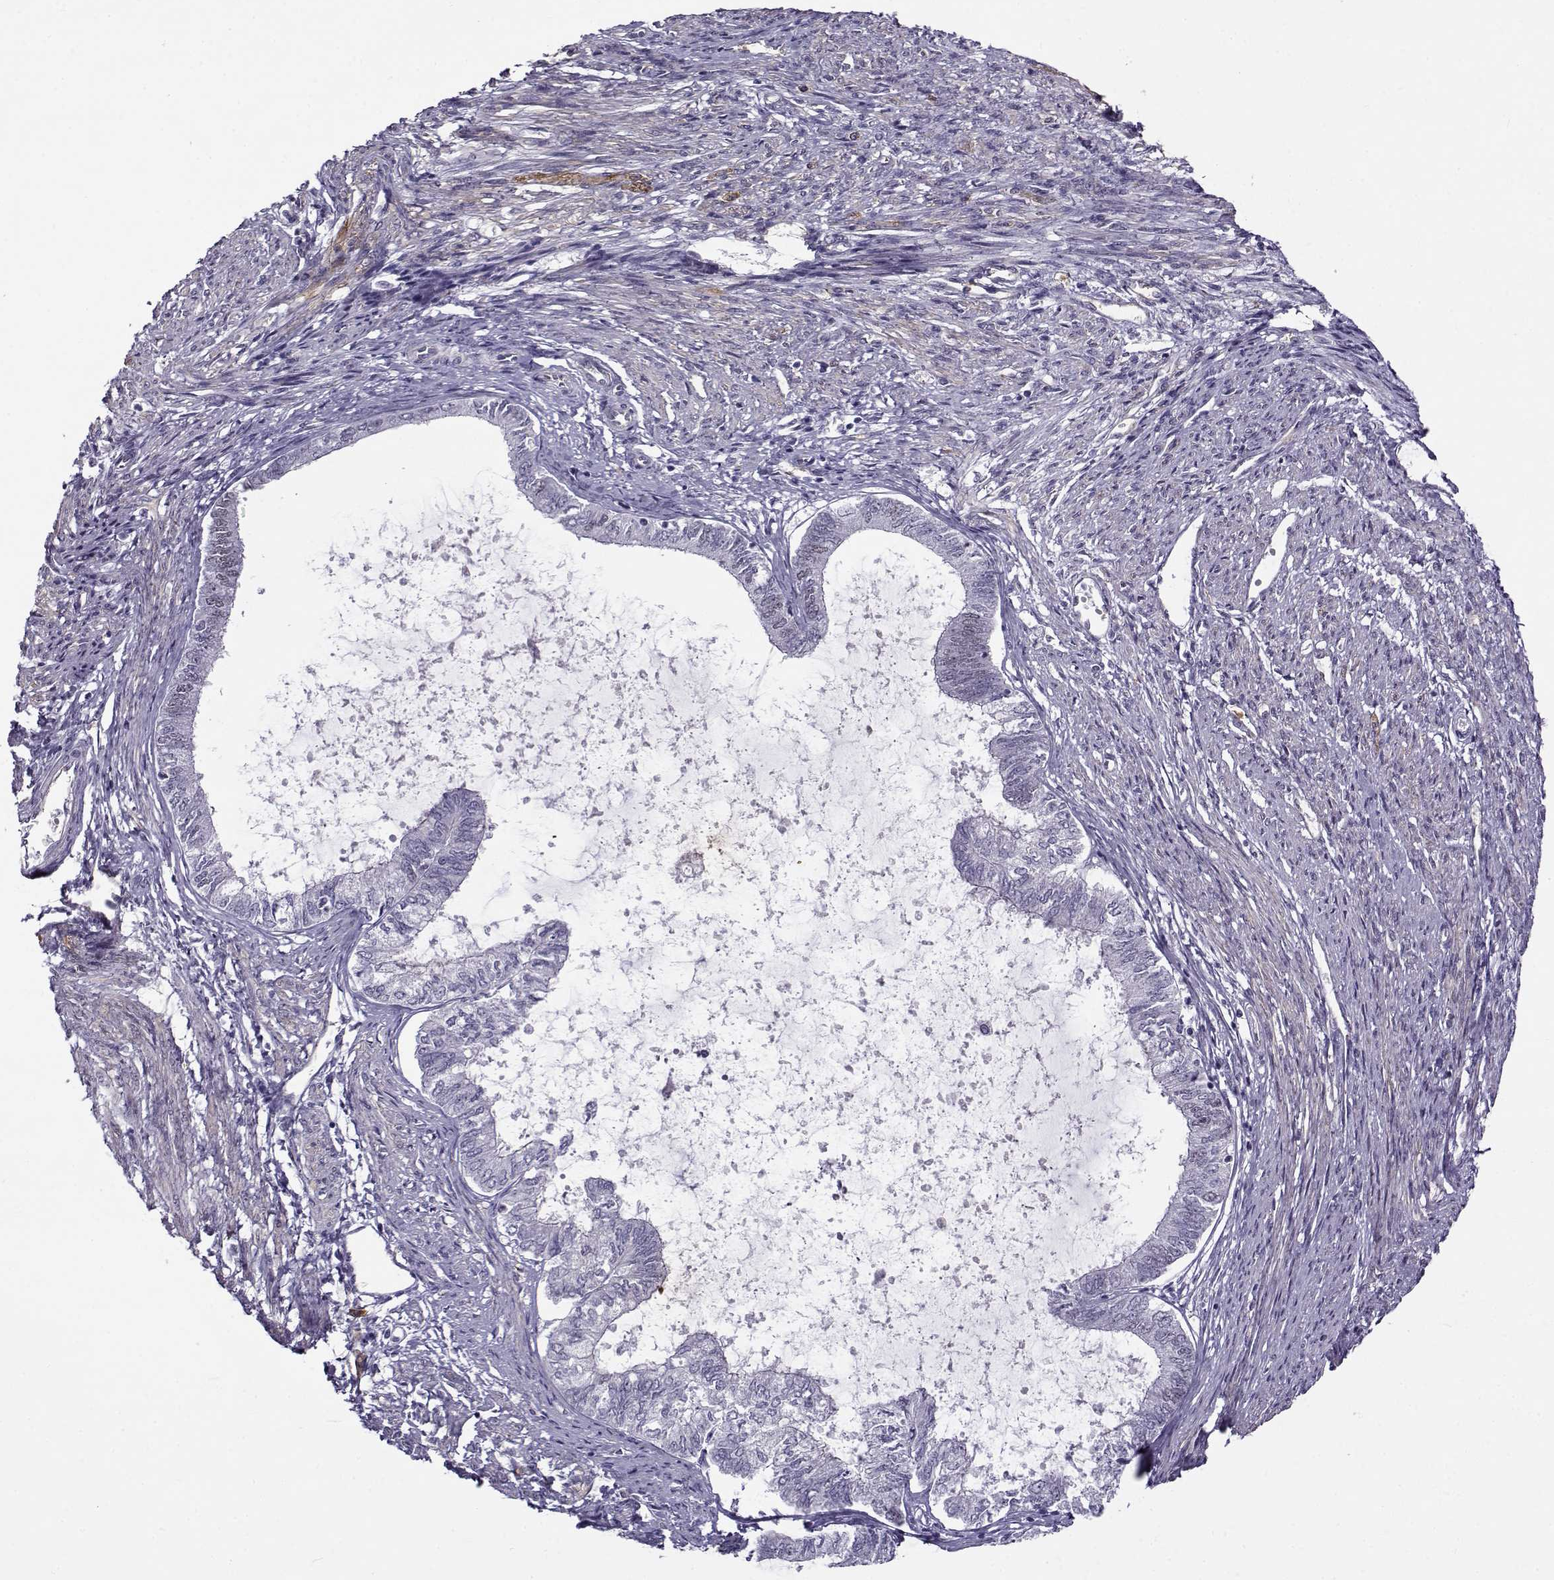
{"staining": {"intensity": "negative", "quantity": "none", "location": "none"}, "tissue": "endometrial cancer", "cell_type": "Tumor cells", "image_type": "cancer", "snomed": [{"axis": "morphology", "description": "Adenocarcinoma, NOS"}, {"axis": "topography", "description": "Endometrium"}], "caption": "Immunohistochemistry (IHC) of human endometrial cancer (adenocarcinoma) demonstrates no staining in tumor cells. (Stains: DAB immunohistochemistry with hematoxylin counter stain, Microscopy: brightfield microscopy at high magnification).", "gene": "BACH1", "patient": {"sex": "female", "age": 86}}